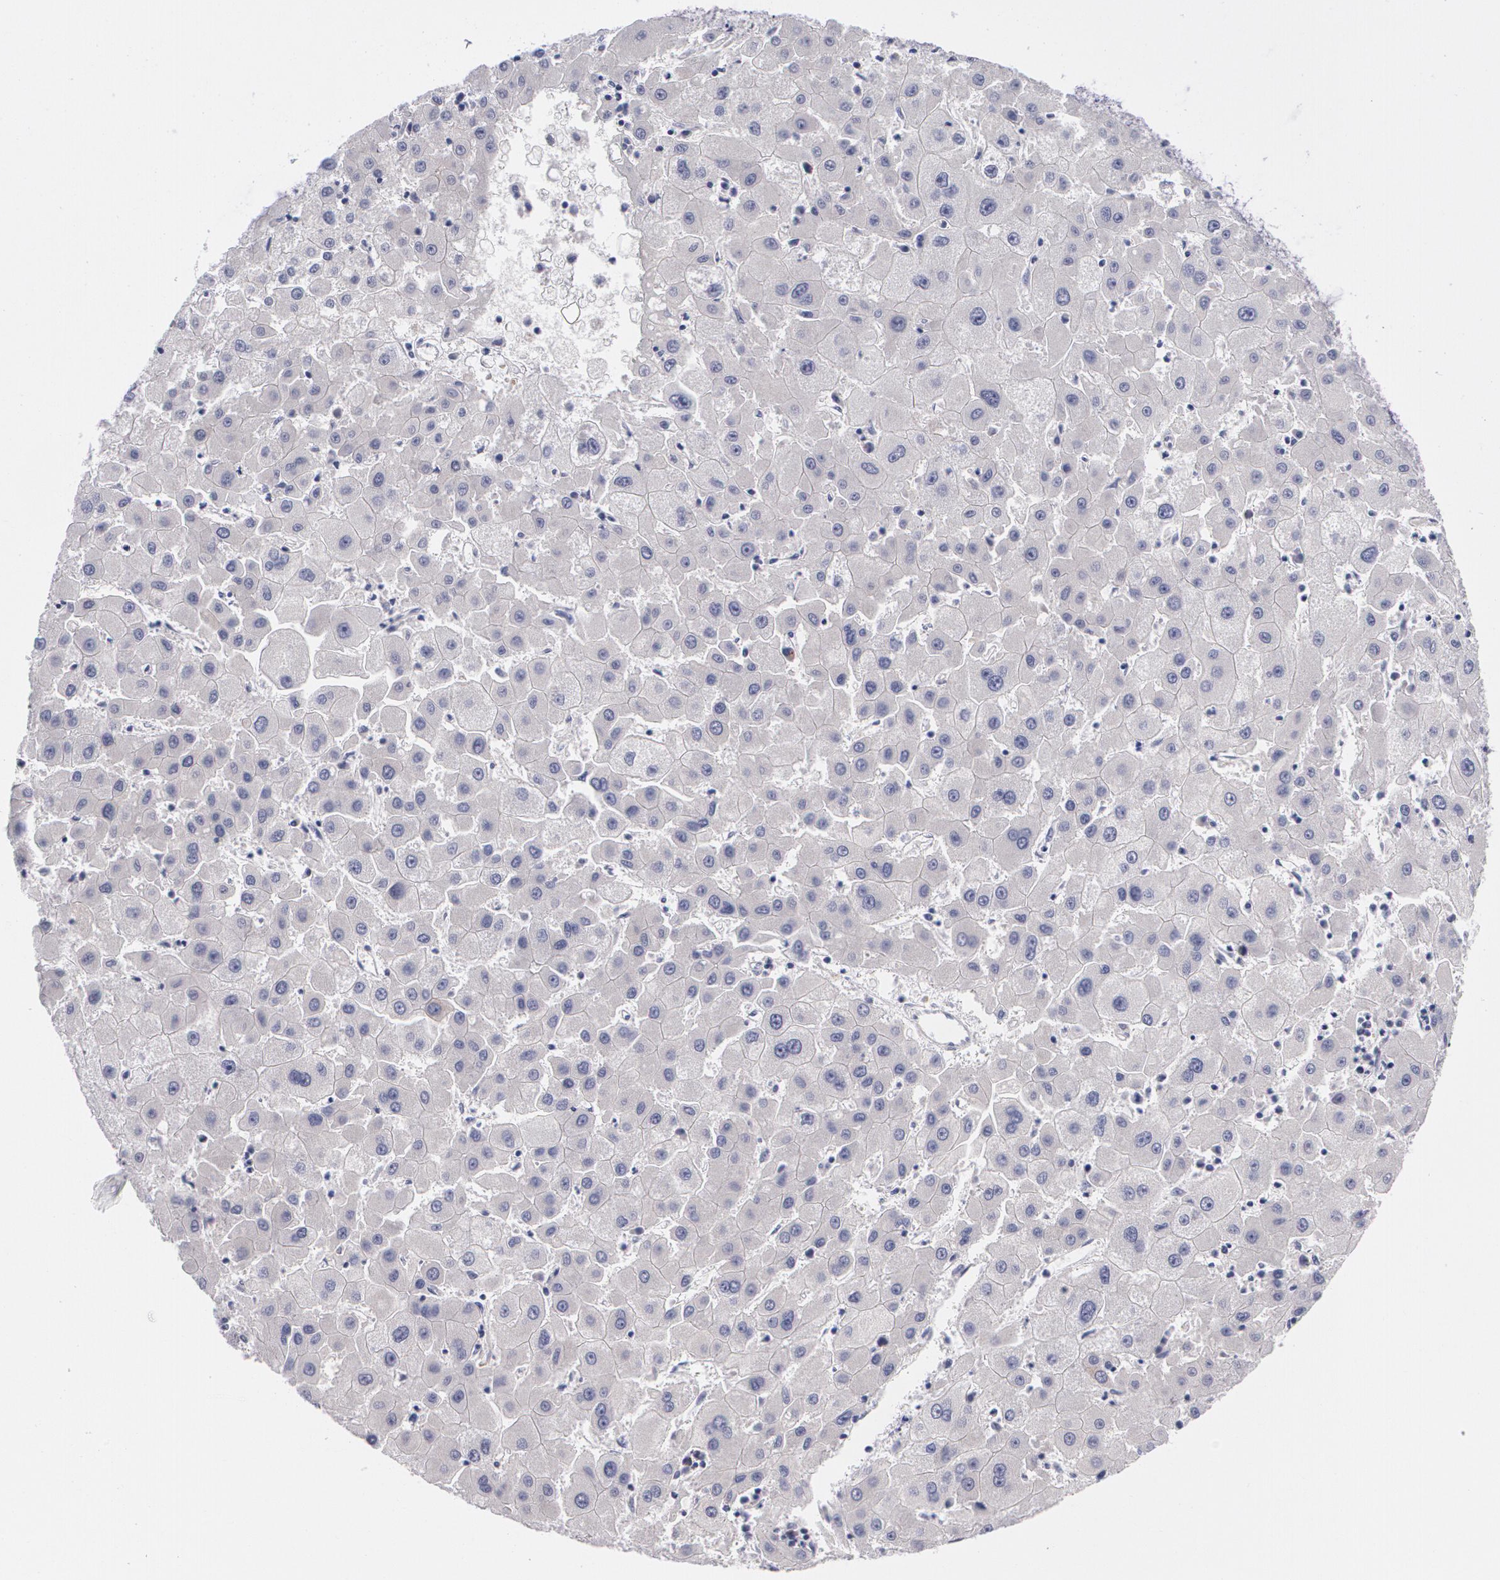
{"staining": {"intensity": "negative", "quantity": "none", "location": "none"}, "tissue": "liver cancer", "cell_type": "Tumor cells", "image_type": "cancer", "snomed": [{"axis": "morphology", "description": "Carcinoma, Hepatocellular, NOS"}, {"axis": "topography", "description": "Liver"}], "caption": "Immunohistochemistry (IHC) image of neoplastic tissue: liver cancer (hepatocellular carcinoma) stained with DAB (3,3'-diaminobenzidine) displays no significant protein positivity in tumor cells.", "gene": "HMMR", "patient": {"sex": "male", "age": 72}}